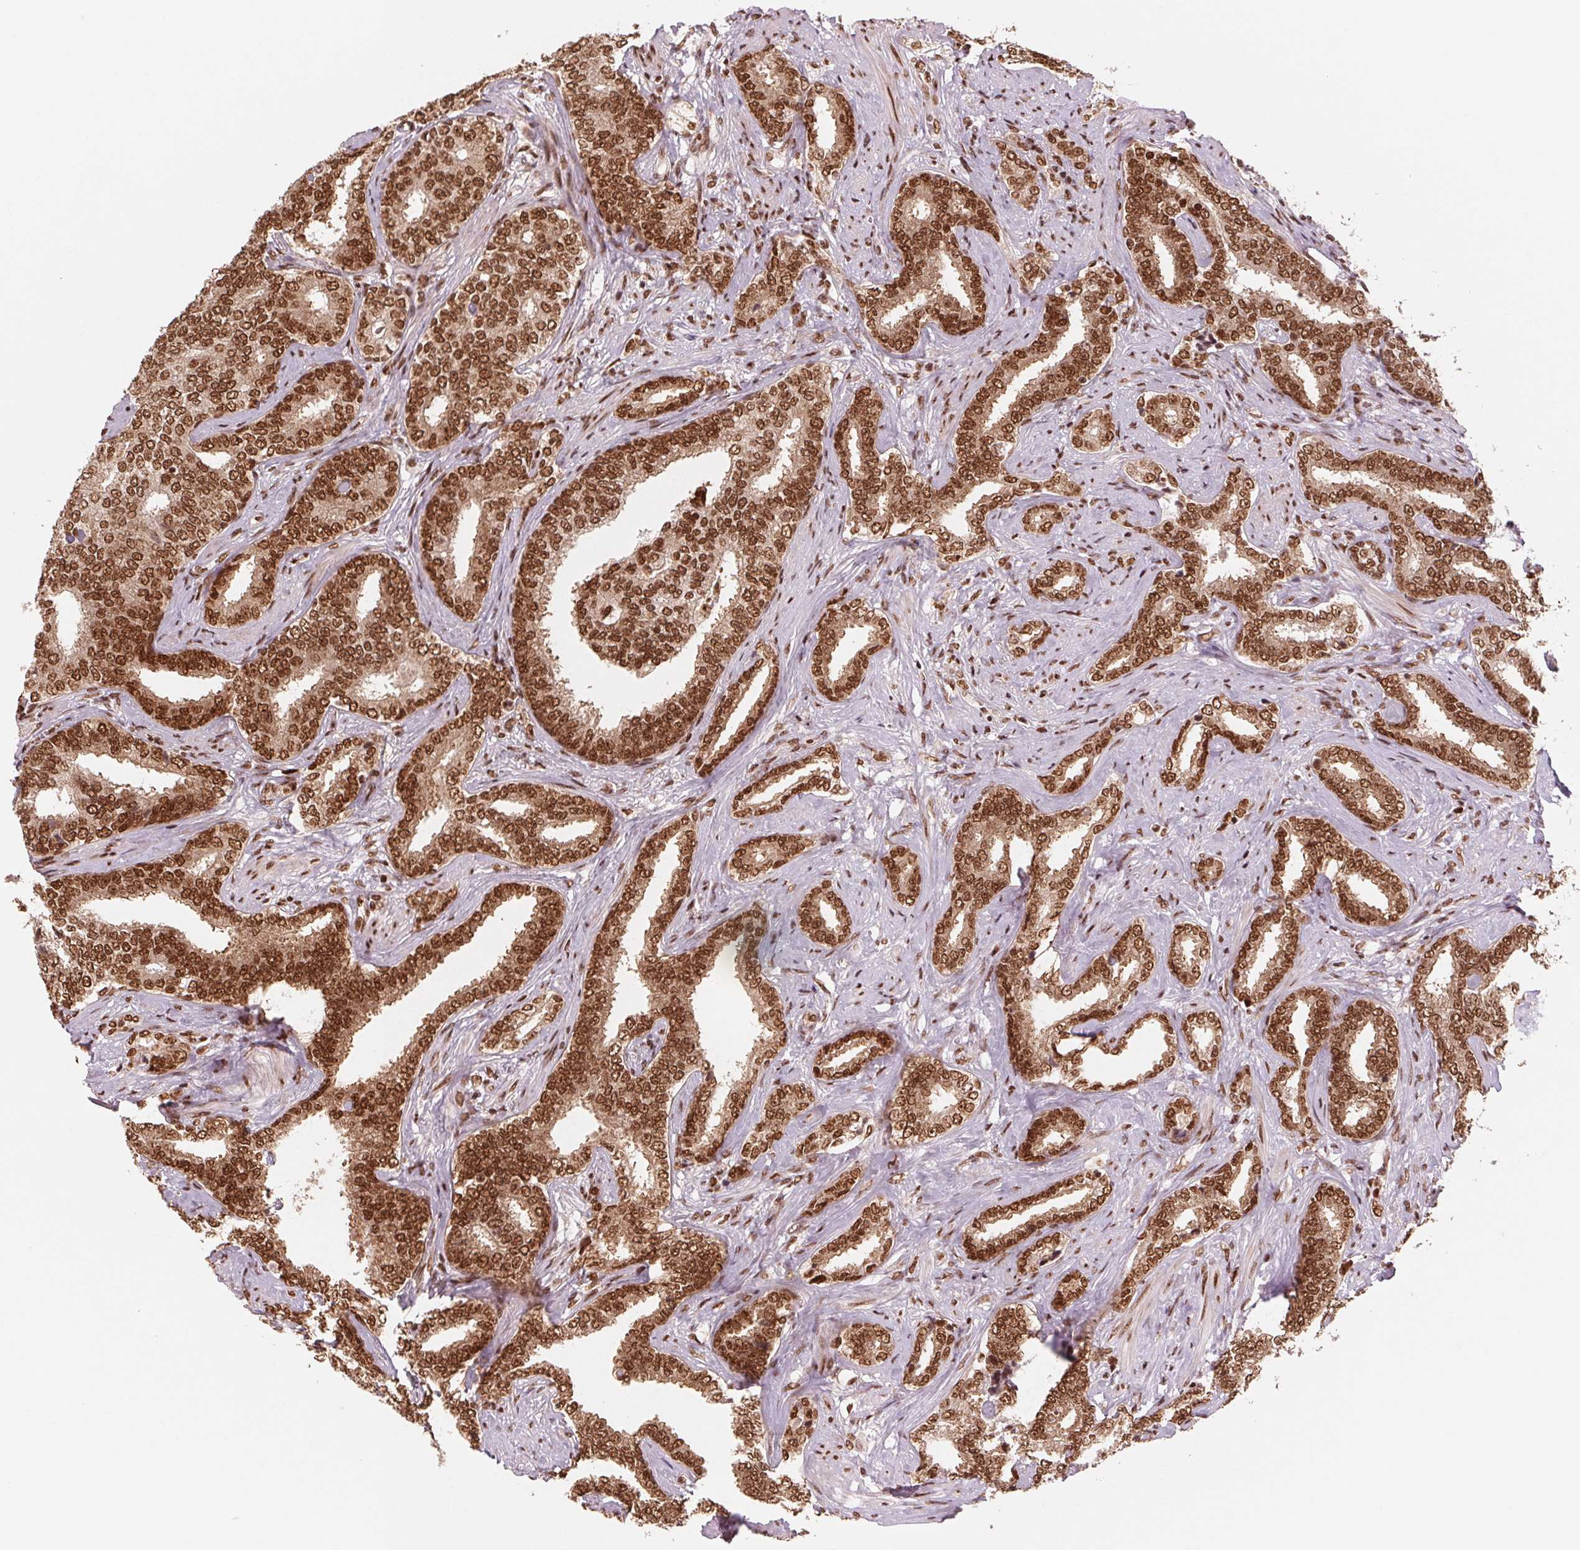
{"staining": {"intensity": "strong", "quantity": ">75%", "location": "nuclear"}, "tissue": "prostate cancer", "cell_type": "Tumor cells", "image_type": "cancer", "snomed": [{"axis": "morphology", "description": "Adenocarcinoma, High grade"}, {"axis": "topography", "description": "Prostate"}], "caption": "IHC image of neoplastic tissue: human adenocarcinoma (high-grade) (prostate) stained using IHC displays high levels of strong protein expression localized specifically in the nuclear of tumor cells, appearing as a nuclear brown color.", "gene": "TTLL9", "patient": {"sex": "male", "age": 72}}